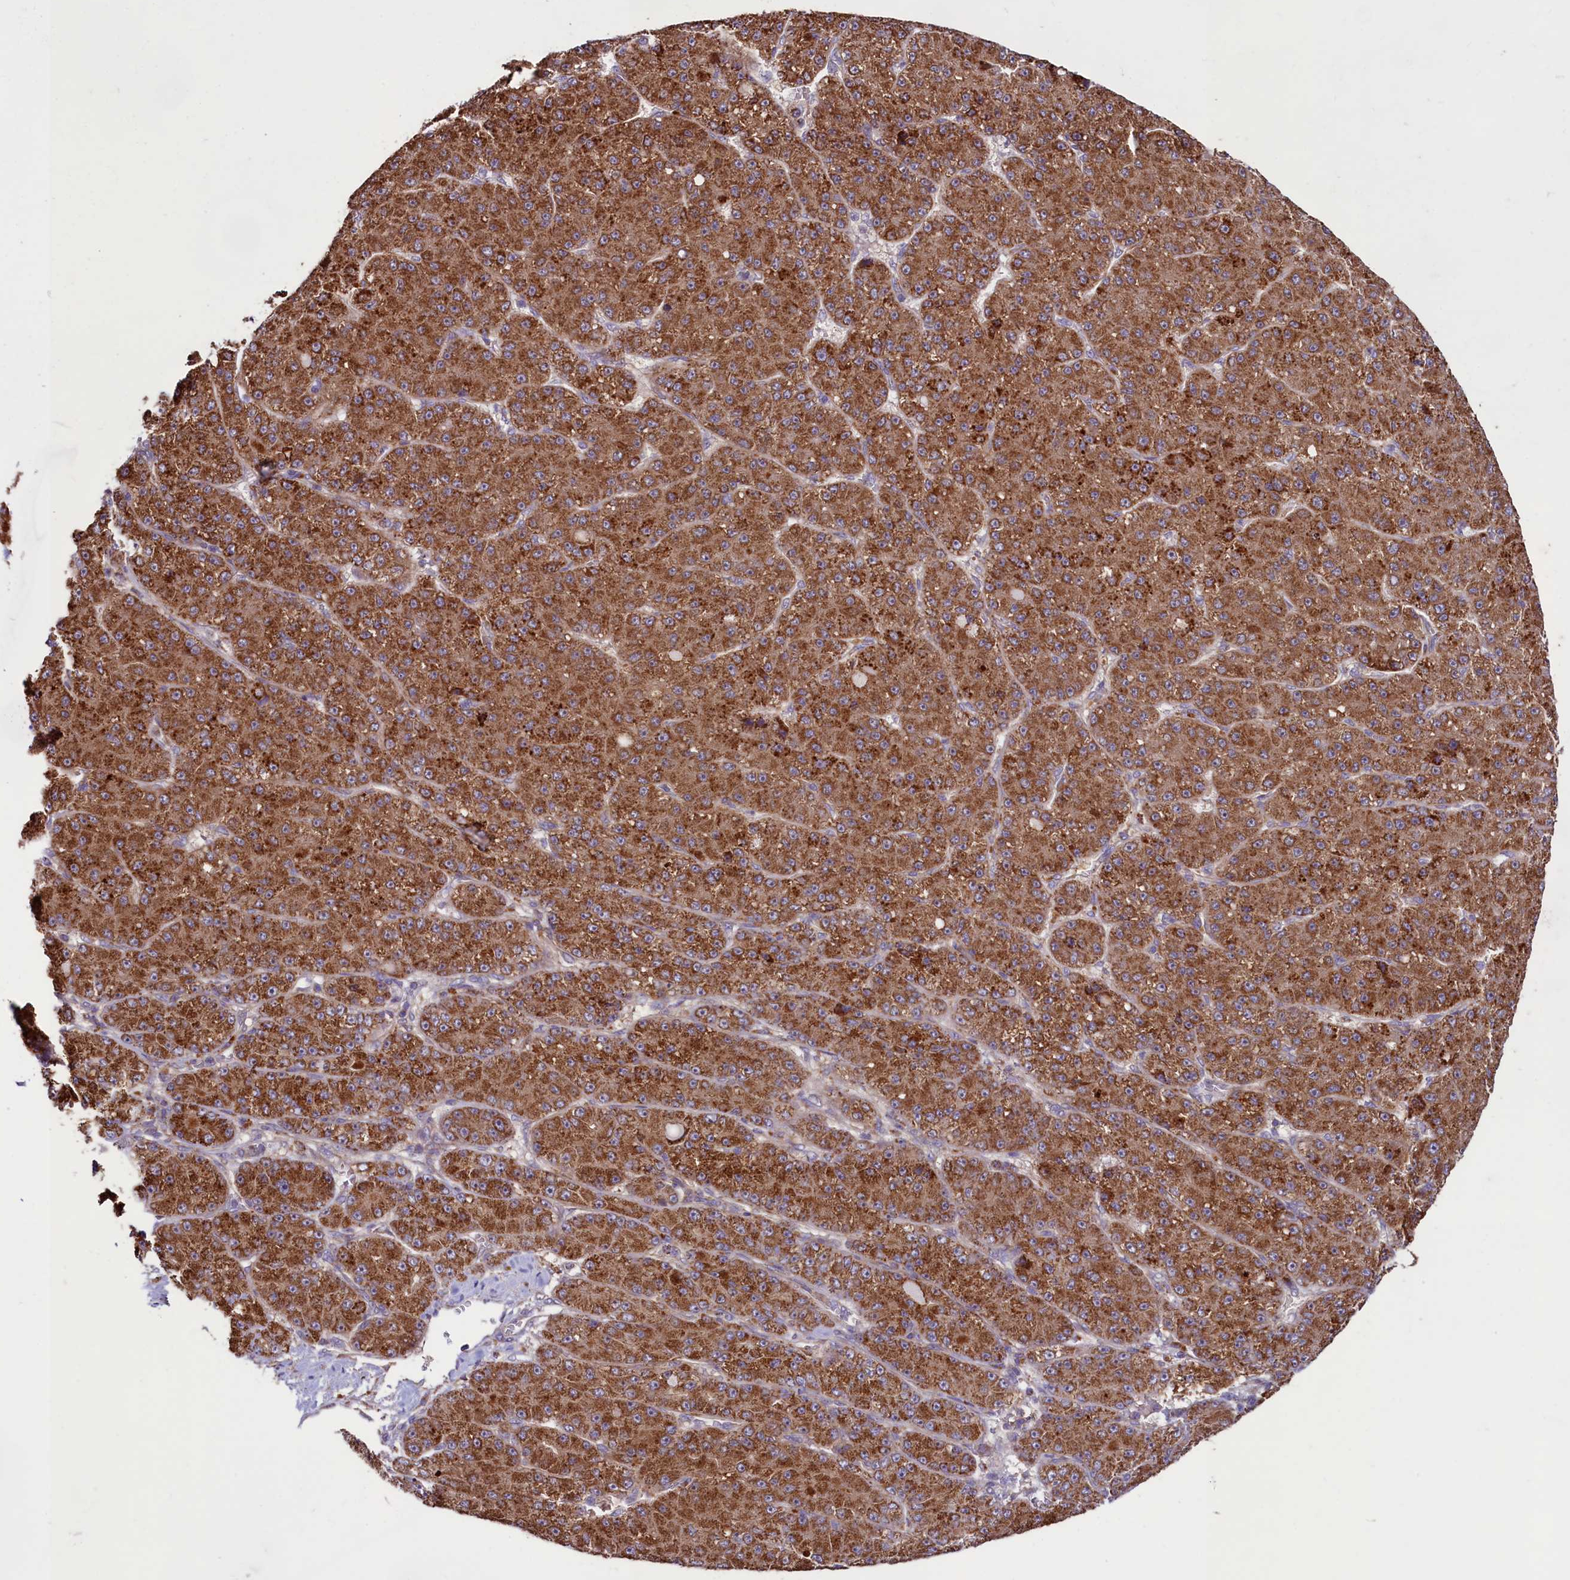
{"staining": {"intensity": "strong", "quantity": ">75%", "location": "cytoplasmic/membranous"}, "tissue": "liver cancer", "cell_type": "Tumor cells", "image_type": "cancer", "snomed": [{"axis": "morphology", "description": "Carcinoma, Hepatocellular, NOS"}, {"axis": "topography", "description": "Liver"}], "caption": "Approximately >75% of tumor cells in liver cancer demonstrate strong cytoplasmic/membranous protein positivity as visualized by brown immunohistochemical staining.", "gene": "STARD5", "patient": {"sex": "male", "age": 67}}